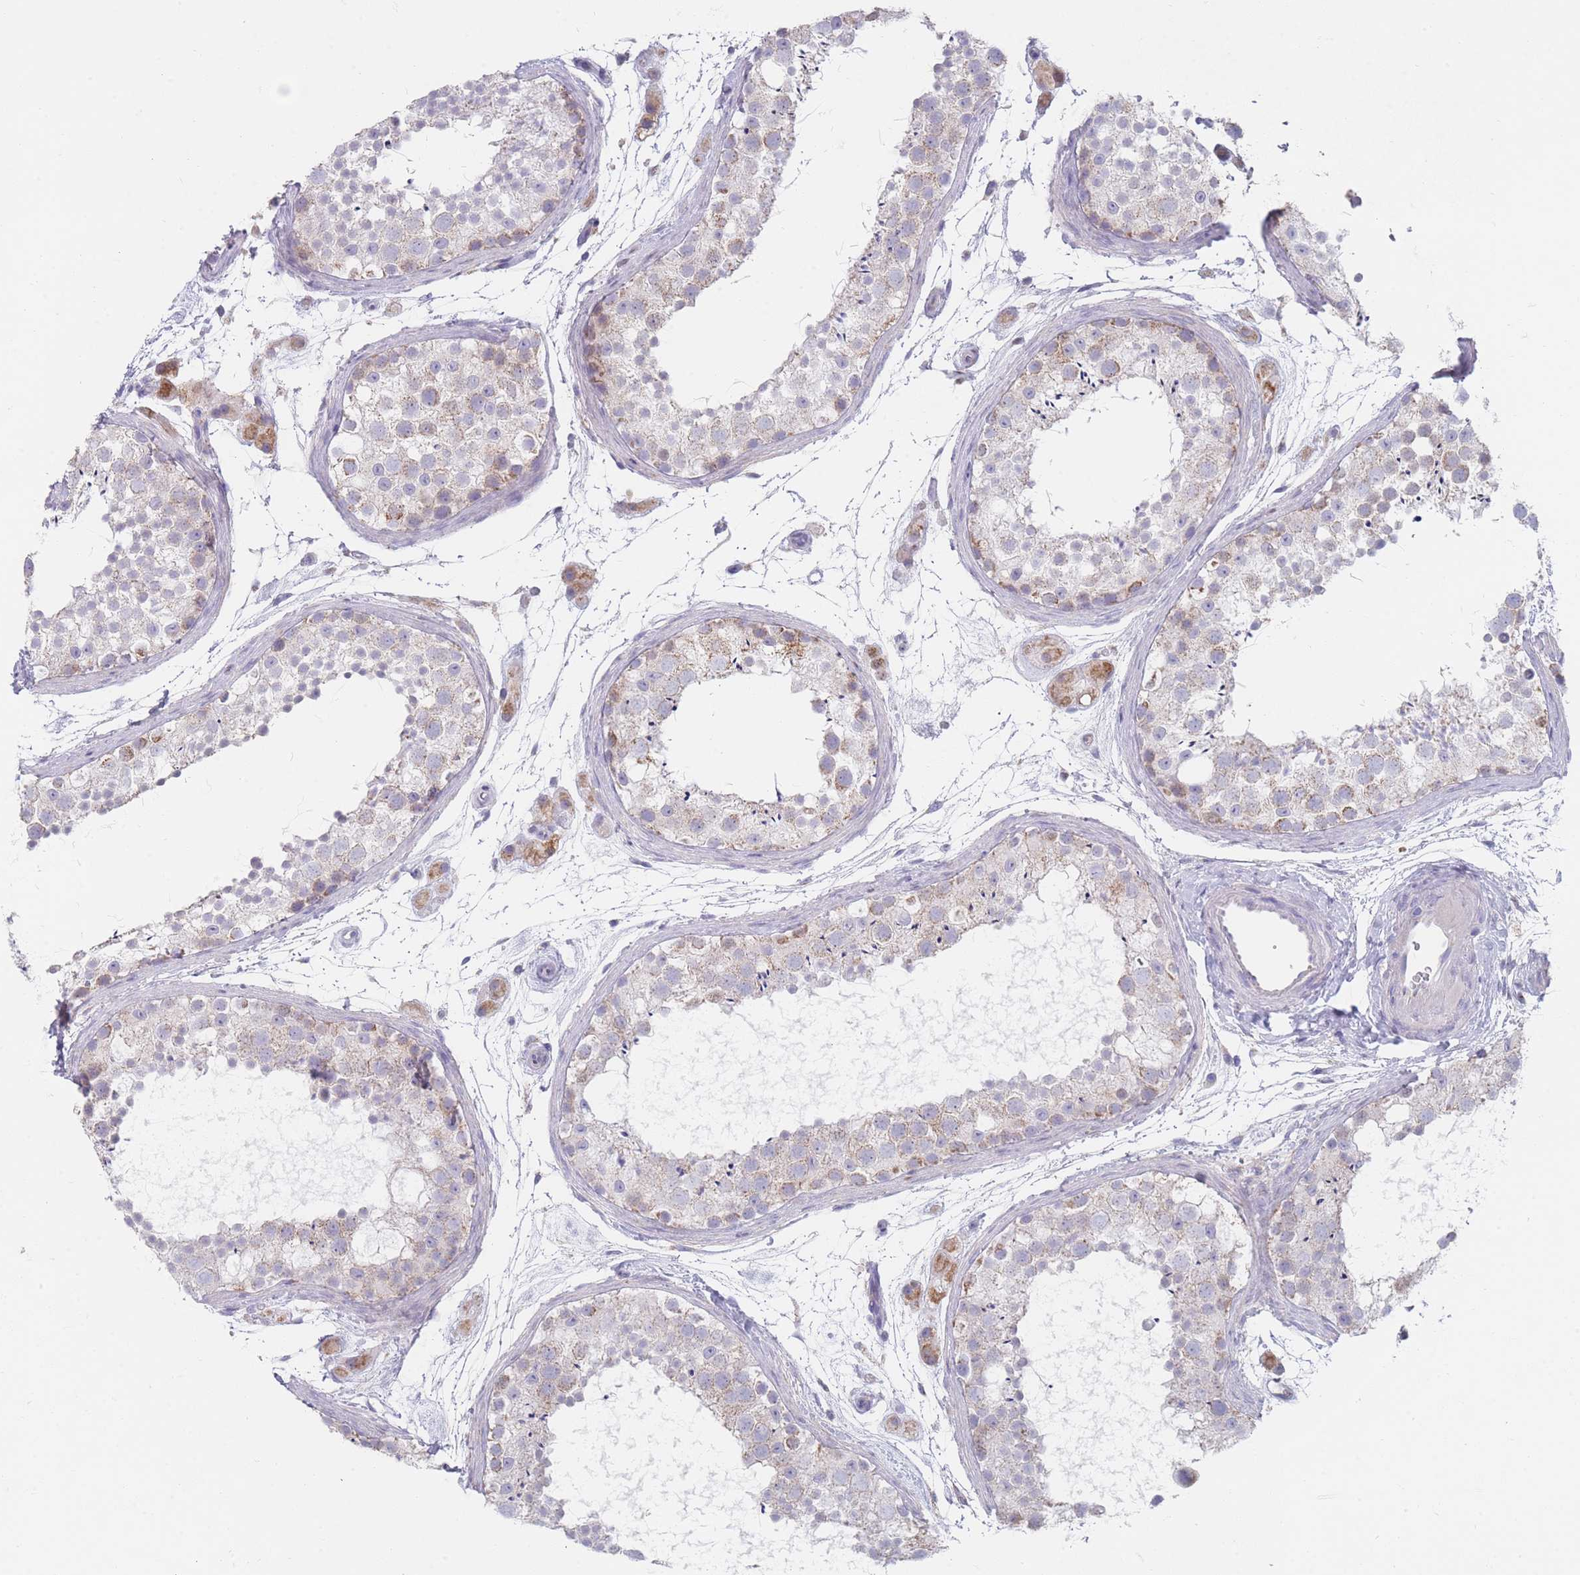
{"staining": {"intensity": "moderate", "quantity": "<25%", "location": "cytoplasmic/membranous"}, "tissue": "testis", "cell_type": "Cells in seminiferous ducts", "image_type": "normal", "snomed": [{"axis": "morphology", "description": "Normal tissue, NOS"}, {"axis": "topography", "description": "Testis"}], "caption": "Immunohistochemical staining of unremarkable human testis exhibits <25% levels of moderate cytoplasmic/membranous protein expression in approximately <25% of cells in seminiferous ducts. The staining was performed using DAB, with brown indicating positive protein expression. Nuclei are stained blue with hematoxylin.", "gene": "MRPS14", "patient": {"sex": "male", "age": 41}}